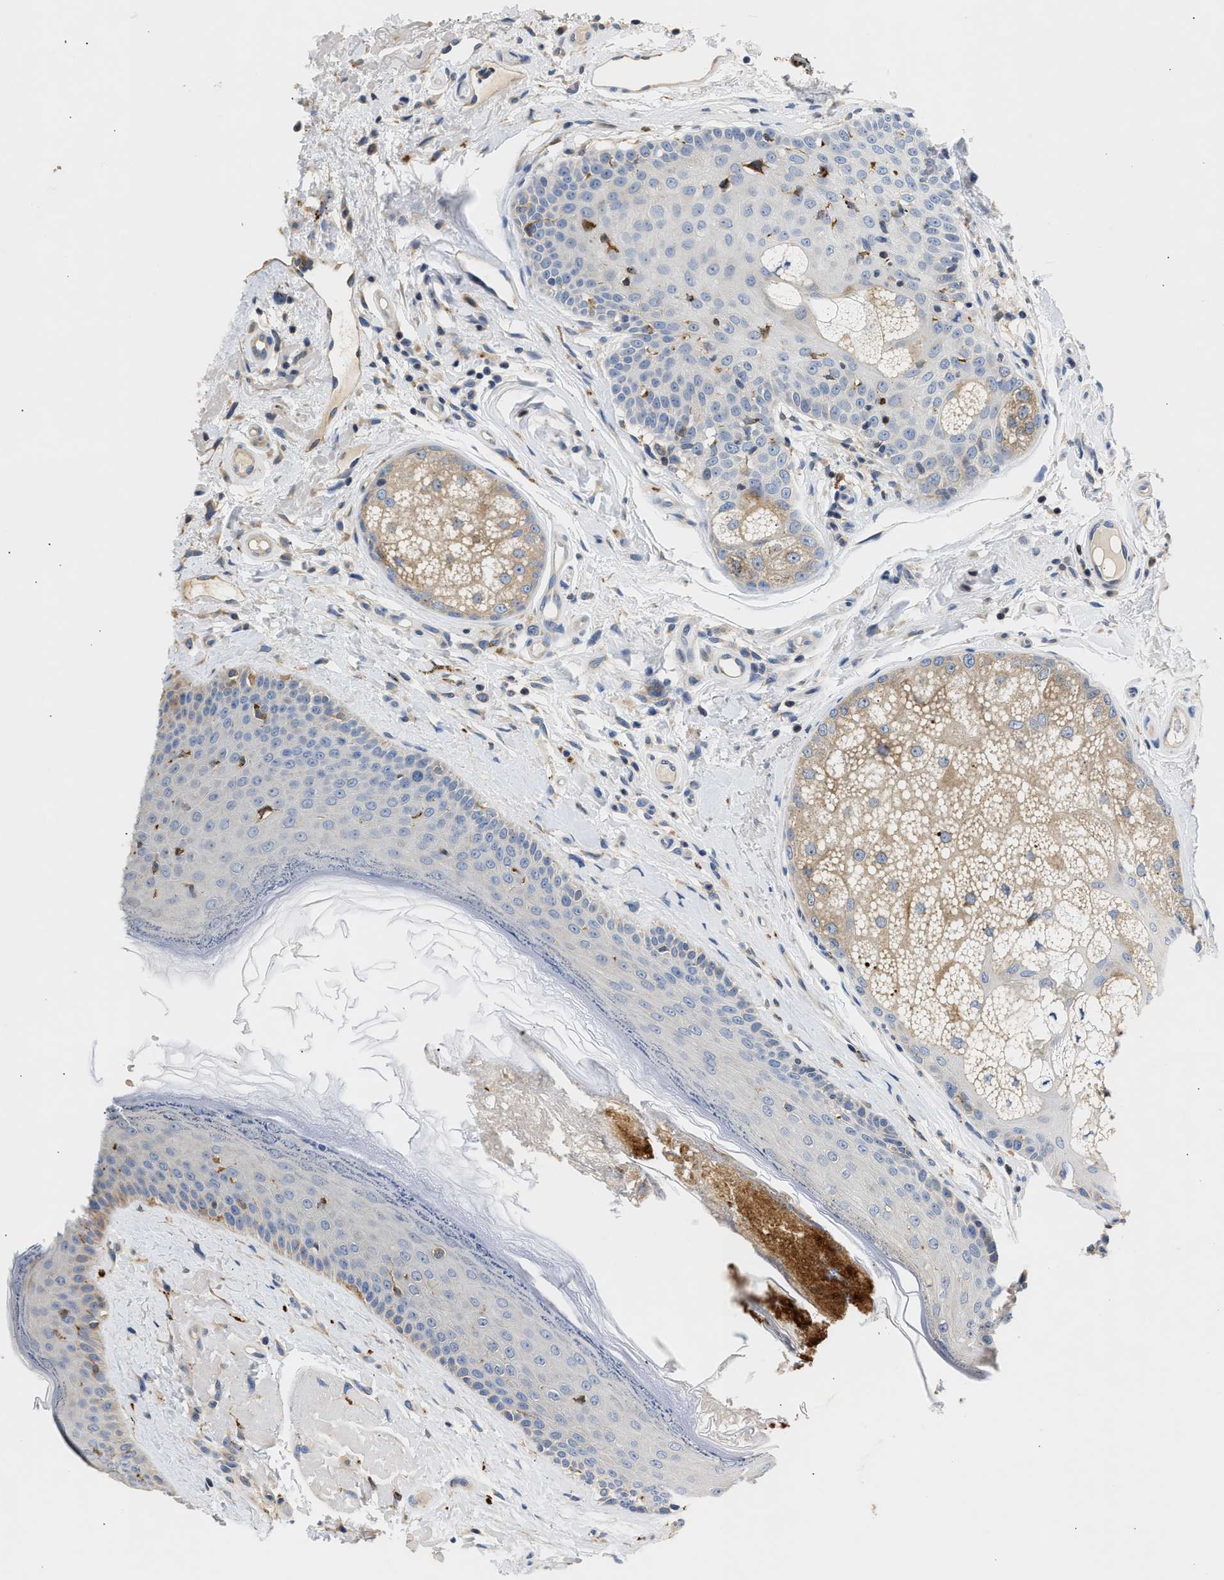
{"staining": {"intensity": "negative", "quantity": "none", "location": "none"}, "tissue": "oral mucosa", "cell_type": "Squamous epithelial cells", "image_type": "normal", "snomed": [{"axis": "morphology", "description": "Normal tissue, NOS"}, {"axis": "topography", "description": "Skin"}, {"axis": "topography", "description": "Oral tissue"}], "caption": "Immunohistochemistry (IHC) image of normal oral mucosa: human oral mucosa stained with DAB (3,3'-diaminobenzidine) displays no significant protein positivity in squamous epithelial cells.", "gene": "AMZ1", "patient": {"sex": "male", "age": 84}}